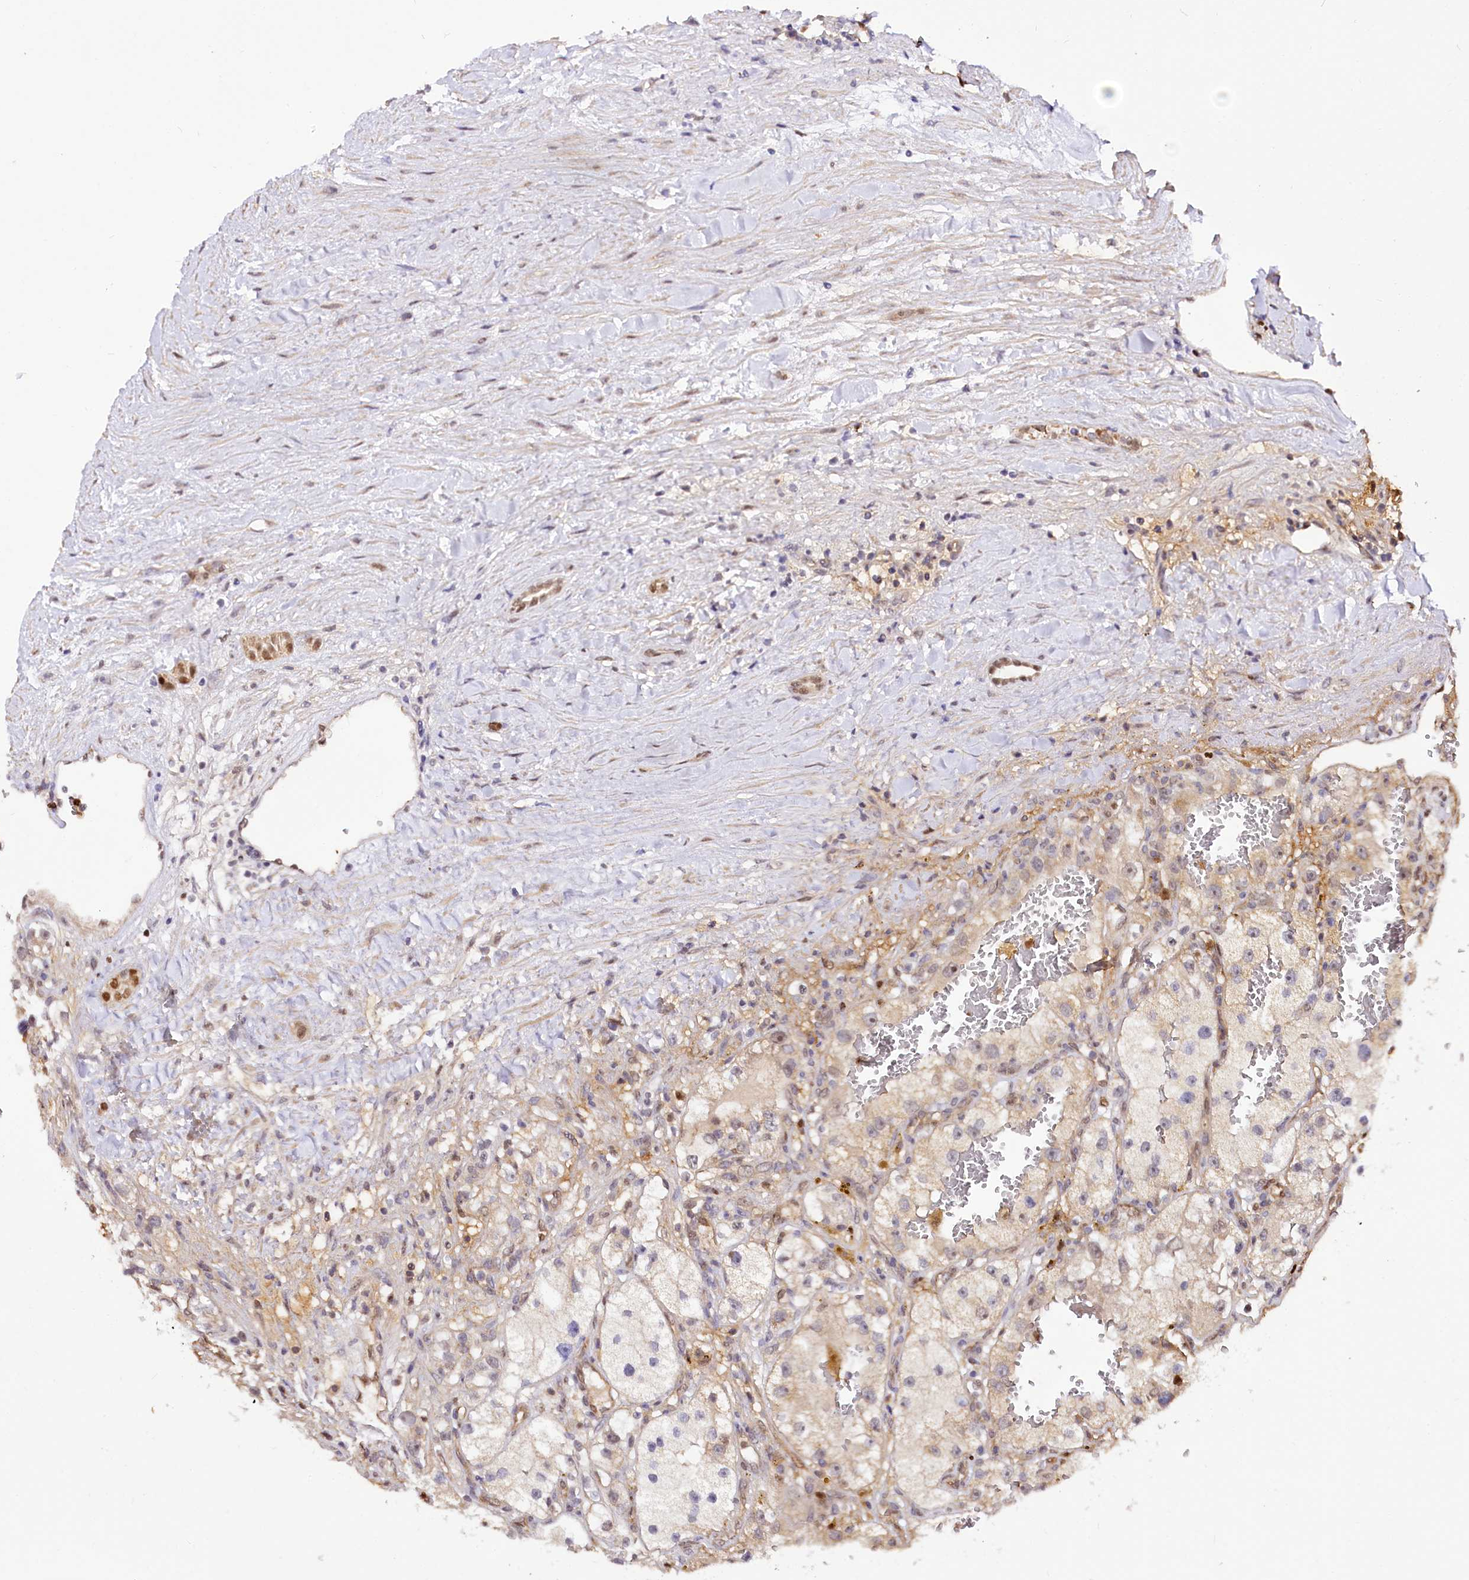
{"staining": {"intensity": "negative", "quantity": "none", "location": "none"}, "tissue": "renal cancer", "cell_type": "Tumor cells", "image_type": "cancer", "snomed": [{"axis": "morphology", "description": "Adenocarcinoma, NOS"}, {"axis": "topography", "description": "Kidney"}], "caption": "Immunohistochemistry (IHC) of human renal cancer (adenocarcinoma) displays no staining in tumor cells.", "gene": "GNL3L", "patient": {"sex": "female", "age": 57}}